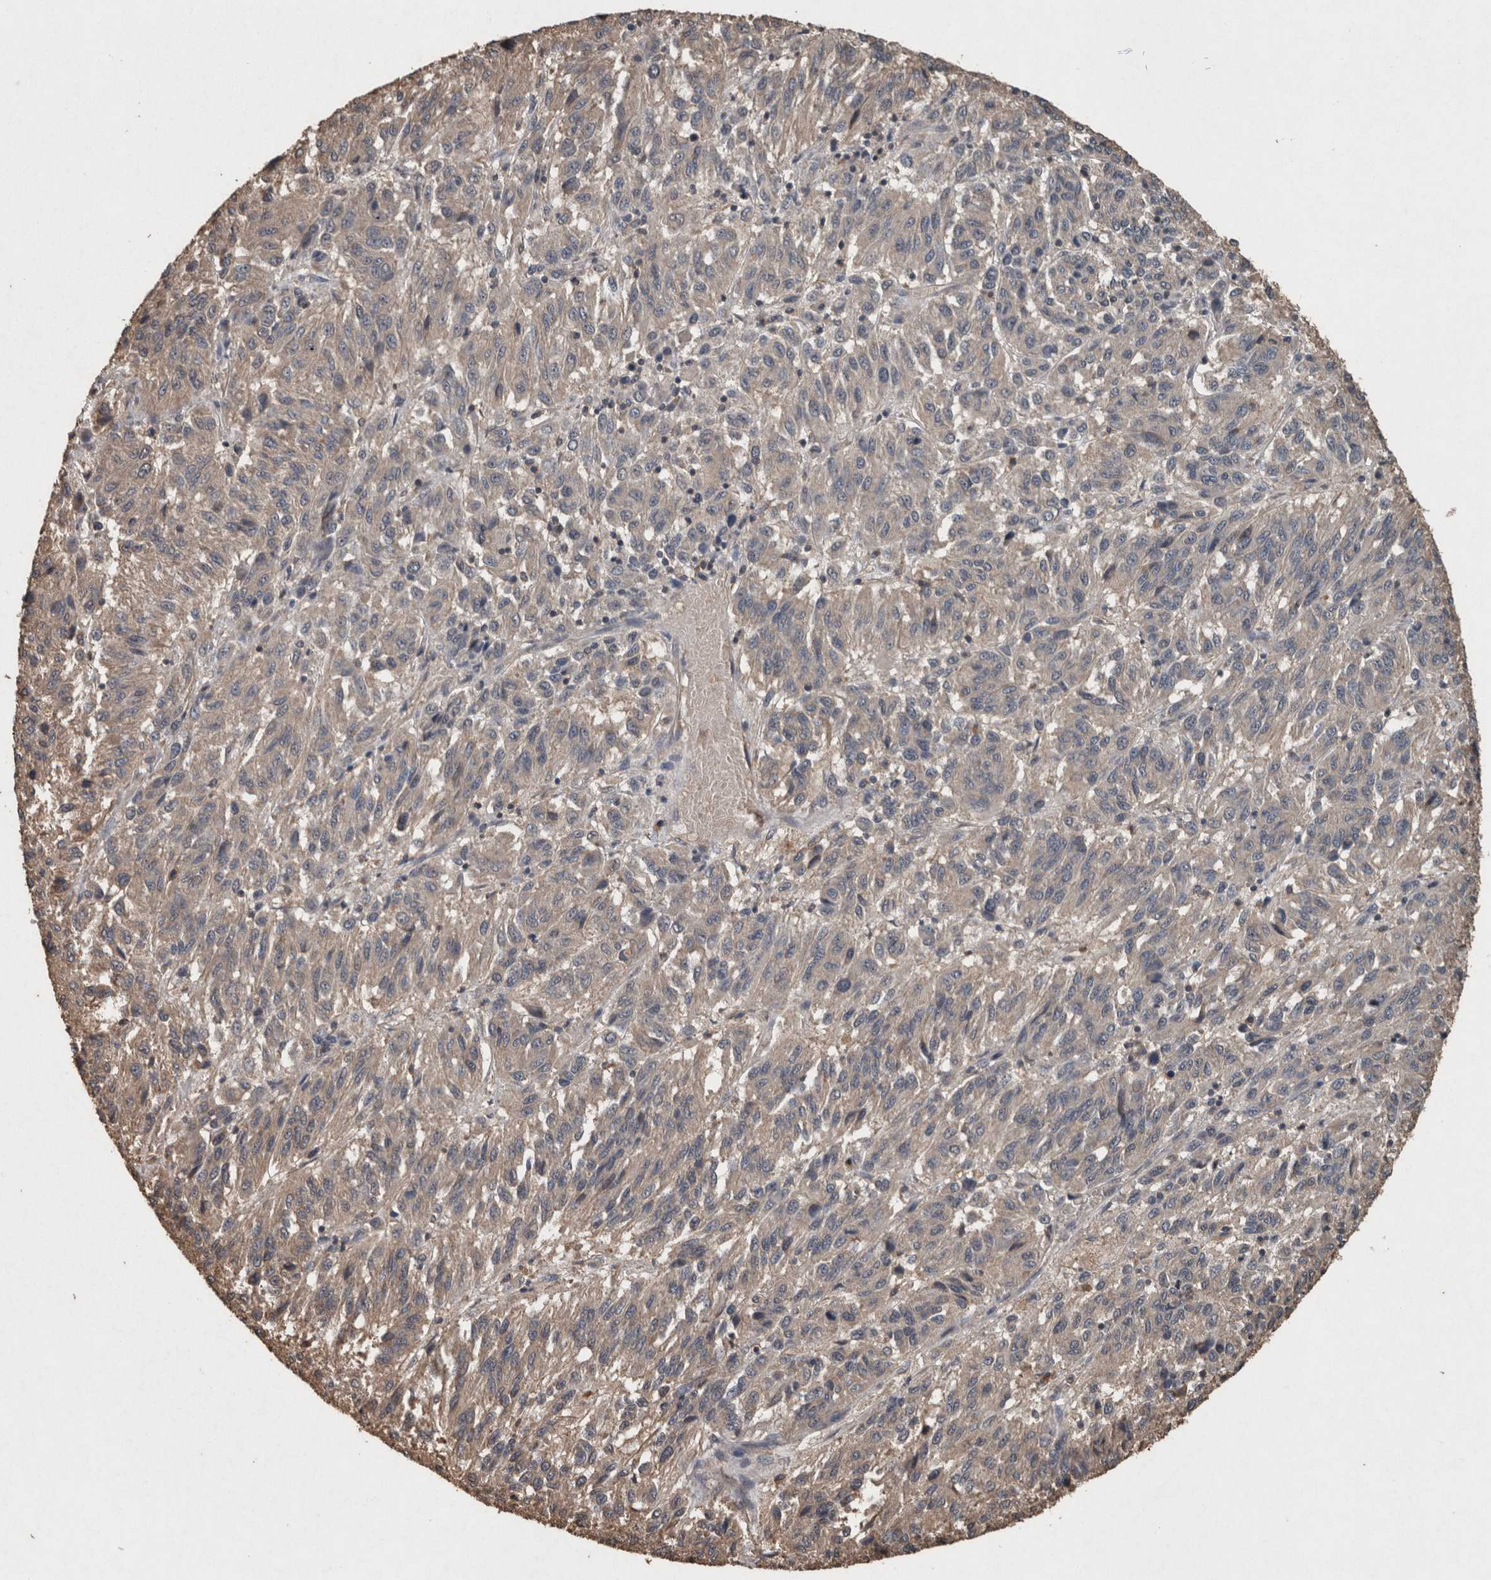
{"staining": {"intensity": "negative", "quantity": "none", "location": "none"}, "tissue": "melanoma", "cell_type": "Tumor cells", "image_type": "cancer", "snomed": [{"axis": "morphology", "description": "Malignant melanoma, Metastatic site"}, {"axis": "topography", "description": "Lung"}], "caption": "Tumor cells show no significant protein expression in malignant melanoma (metastatic site).", "gene": "FGFRL1", "patient": {"sex": "male", "age": 64}}